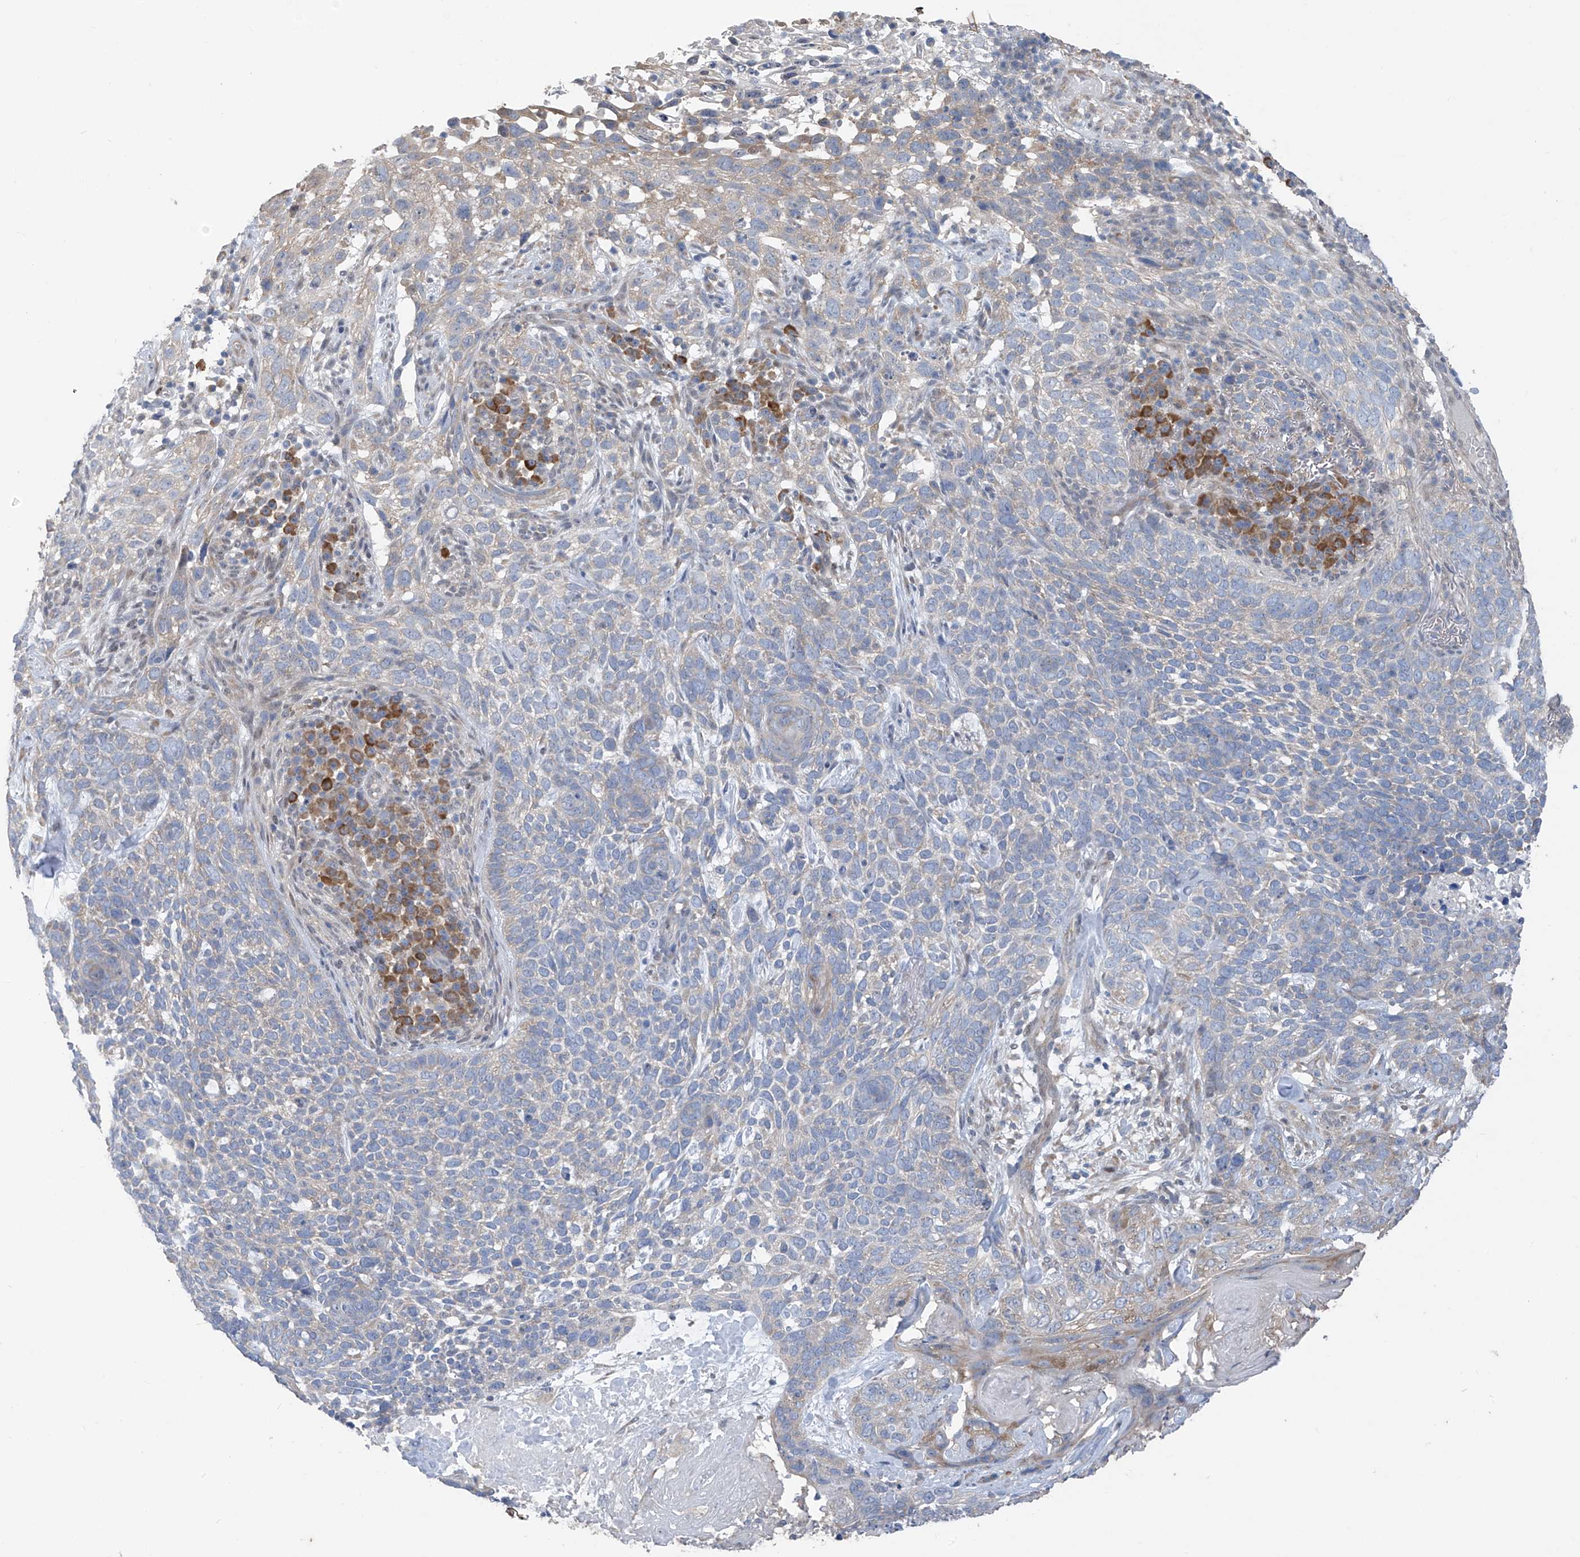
{"staining": {"intensity": "negative", "quantity": "none", "location": "none"}, "tissue": "skin cancer", "cell_type": "Tumor cells", "image_type": "cancer", "snomed": [{"axis": "morphology", "description": "Basal cell carcinoma"}, {"axis": "topography", "description": "Skin"}], "caption": "Human basal cell carcinoma (skin) stained for a protein using IHC displays no expression in tumor cells.", "gene": "RPL4", "patient": {"sex": "female", "age": 64}}